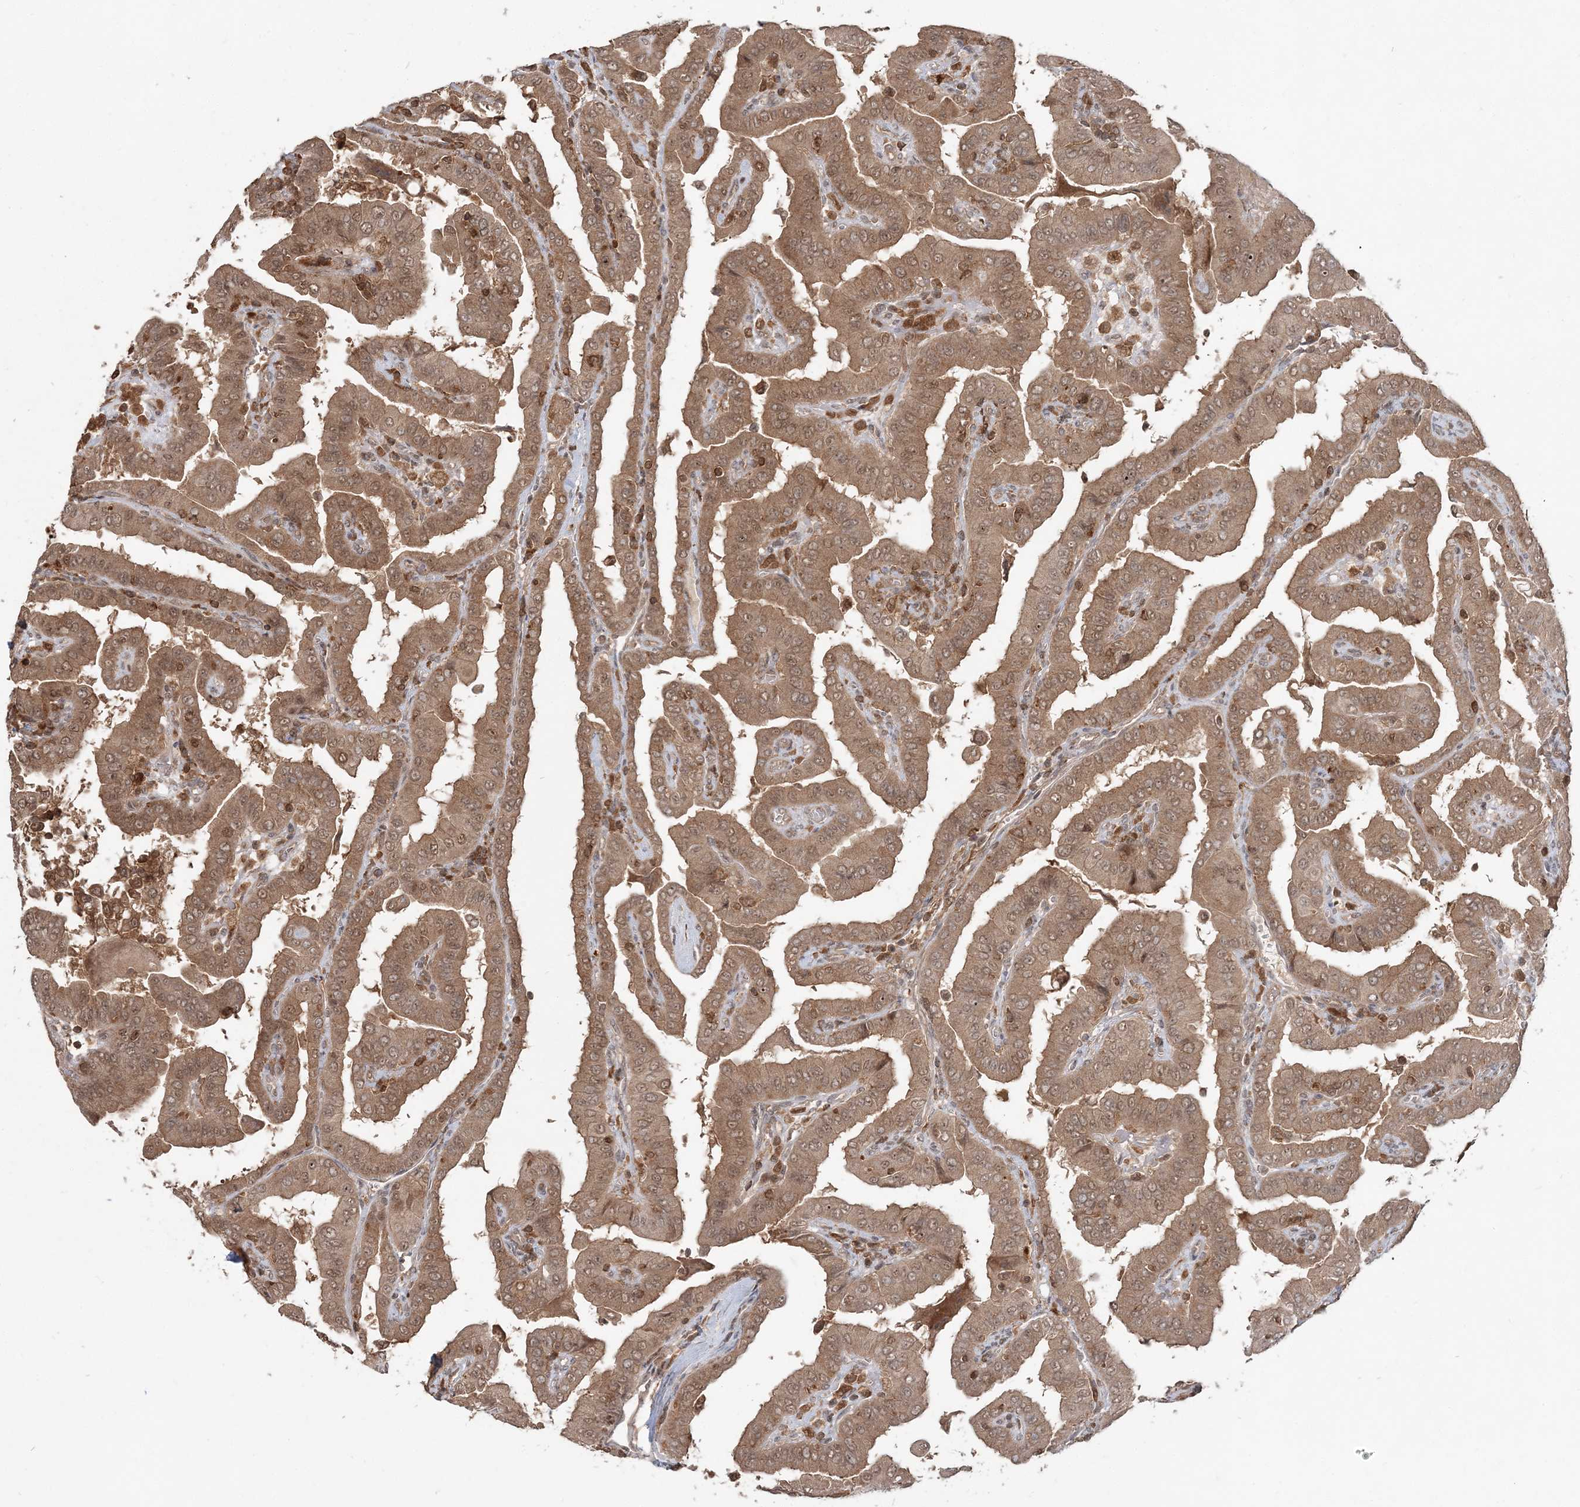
{"staining": {"intensity": "moderate", "quantity": ">75%", "location": "cytoplasmic/membranous,nuclear"}, "tissue": "thyroid cancer", "cell_type": "Tumor cells", "image_type": "cancer", "snomed": [{"axis": "morphology", "description": "Papillary adenocarcinoma, NOS"}, {"axis": "topography", "description": "Thyroid gland"}], "caption": "Immunohistochemical staining of thyroid cancer (papillary adenocarcinoma) exhibits medium levels of moderate cytoplasmic/membranous and nuclear protein positivity in about >75% of tumor cells.", "gene": "CAB39", "patient": {"sex": "male", "age": 33}}